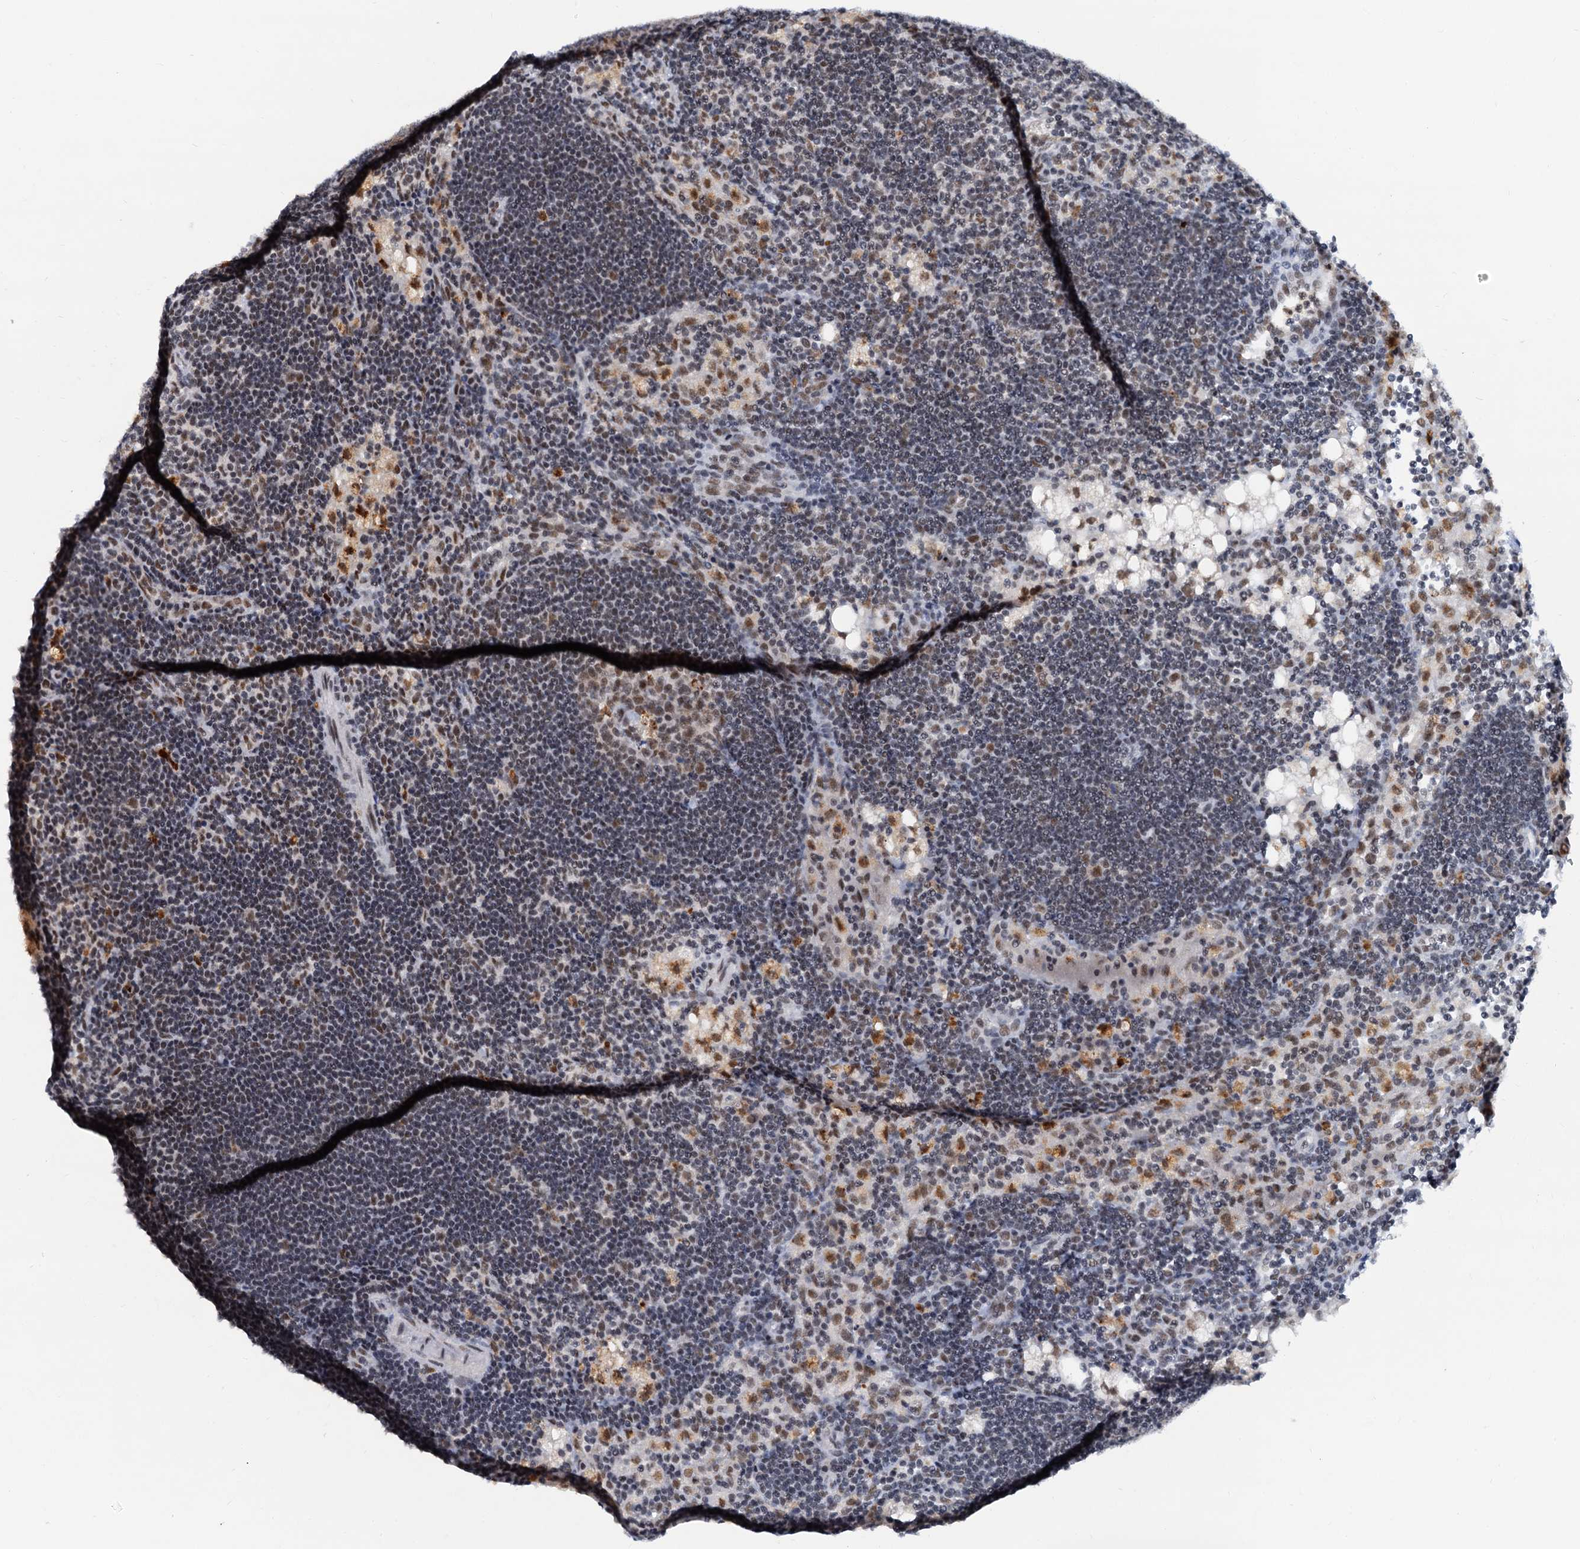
{"staining": {"intensity": "moderate", "quantity": ">75%", "location": "nuclear"}, "tissue": "lymph node", "cell_type": "Germinal center cells", "image_type": "normal", "snomed": [{"axis": "morphology", "description": "Normal tissue, NOS"}, {"axis": "topography", "description": "Lymph node"}], "caption": "Immunohistochemistry image of normal human lymph node stained for a protein (brown), which demonstrates medium levels of moderate nuclear staining in about >75% of germinal center cells.", "gene": "SNRPD1", "patient": {"sex": "male", "age": 24}}